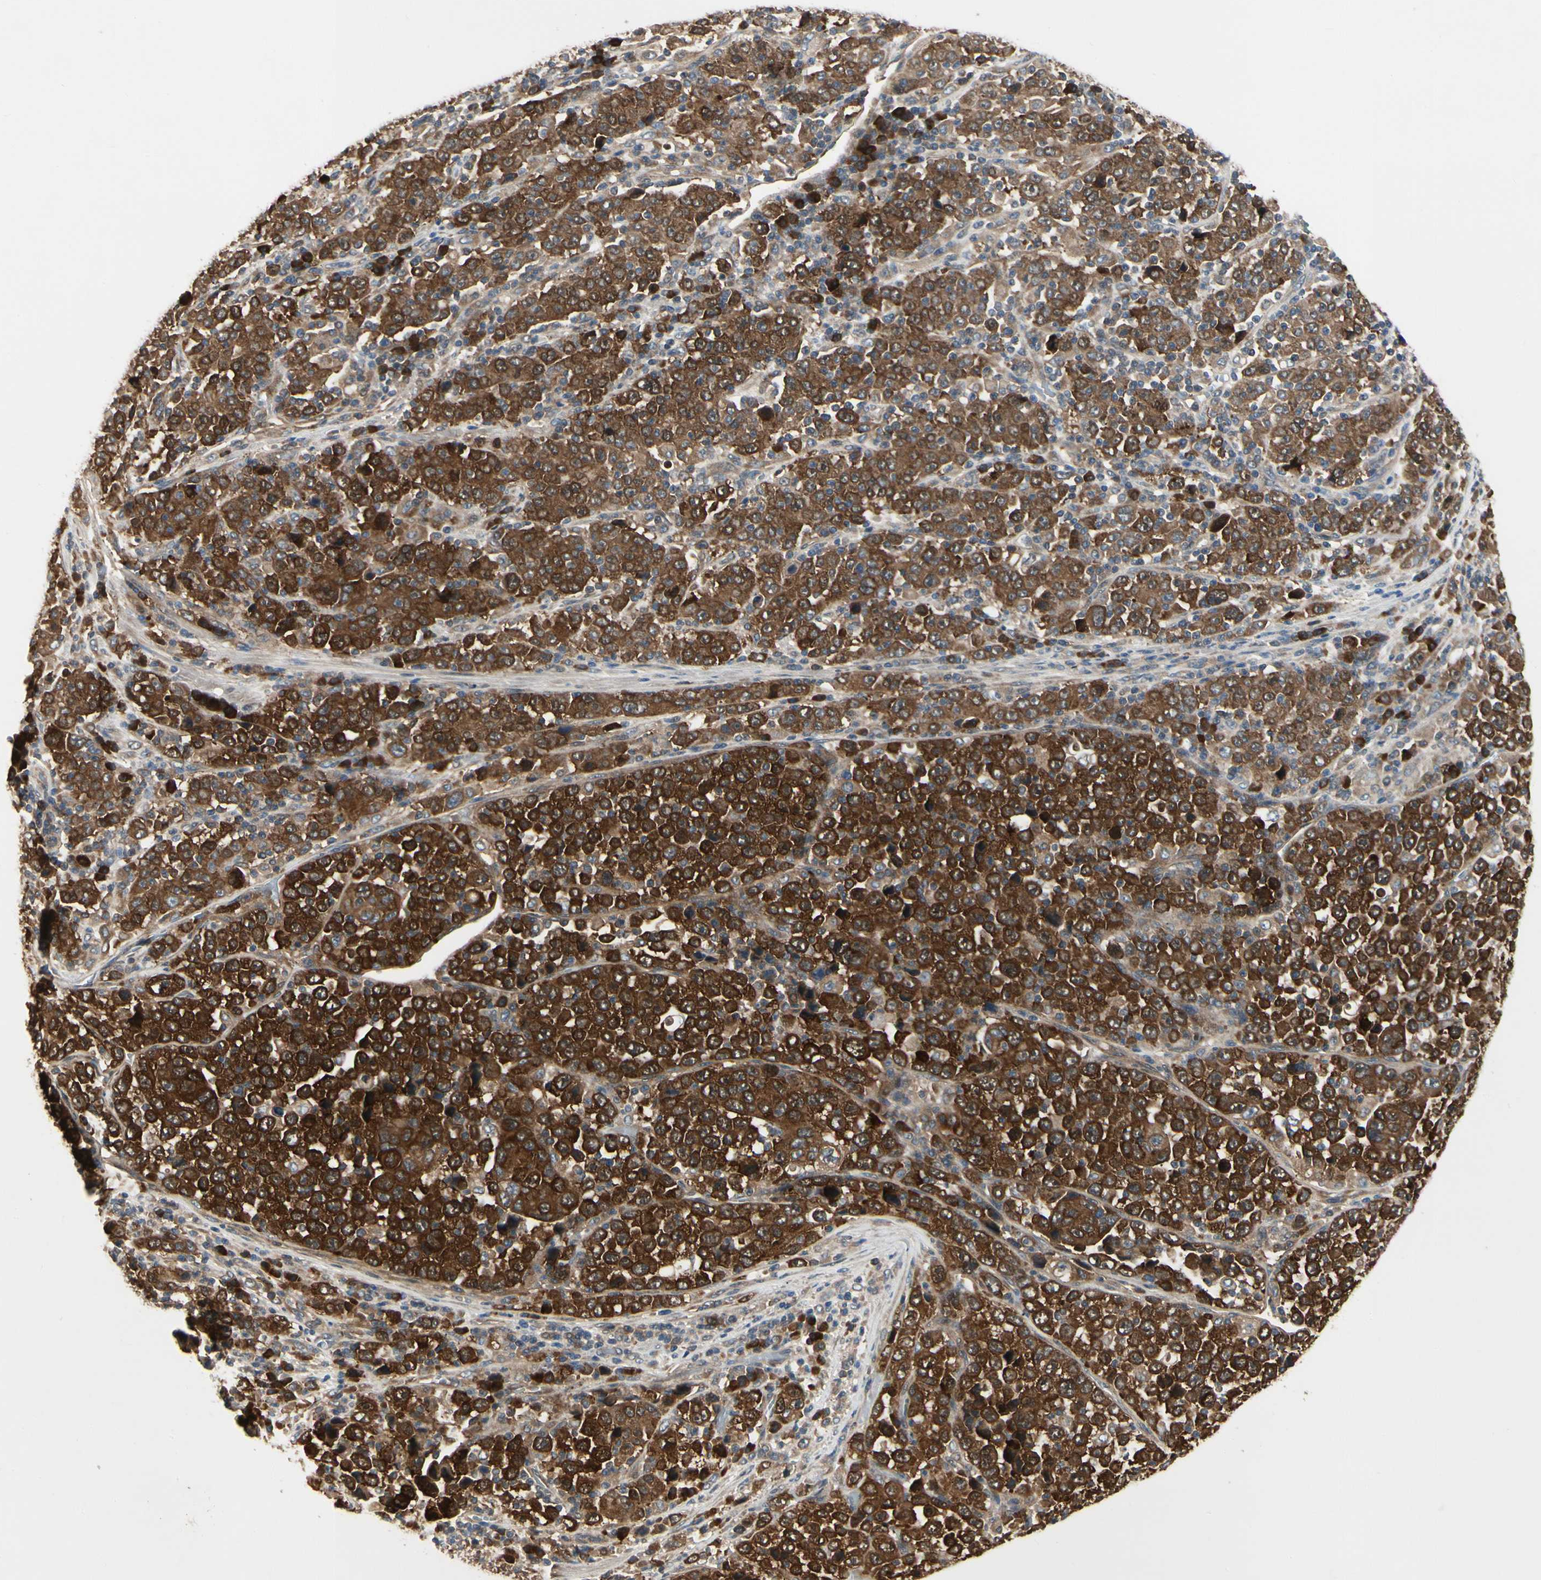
{"staining": {"intensity": "strong", "quantity": ">75%", "location": "cytoplasmic/membranous"}, "tissue": "stomach cancer", "cell_type": "Tumor cells", "image_type": "cancer", "snomed": [{"axis": "morphology", "description": "Normal tissue, NOS"}, {"axis": "morphology", "description": "Adenocarcinoma, NOS"}, {"axis": "topography", "description": "Stomach, upper"}, {"axis": "topography", "description": "Stomach"}], "caption": "Tumor cells demonstrate high levels of strong cytoplasmic/membranous expression in about >75% of cells in stomach cancer. Nuclei are stained in blue.", "gene": "NME1-NME2", "patient": {"sex": "male", "age": 59}}